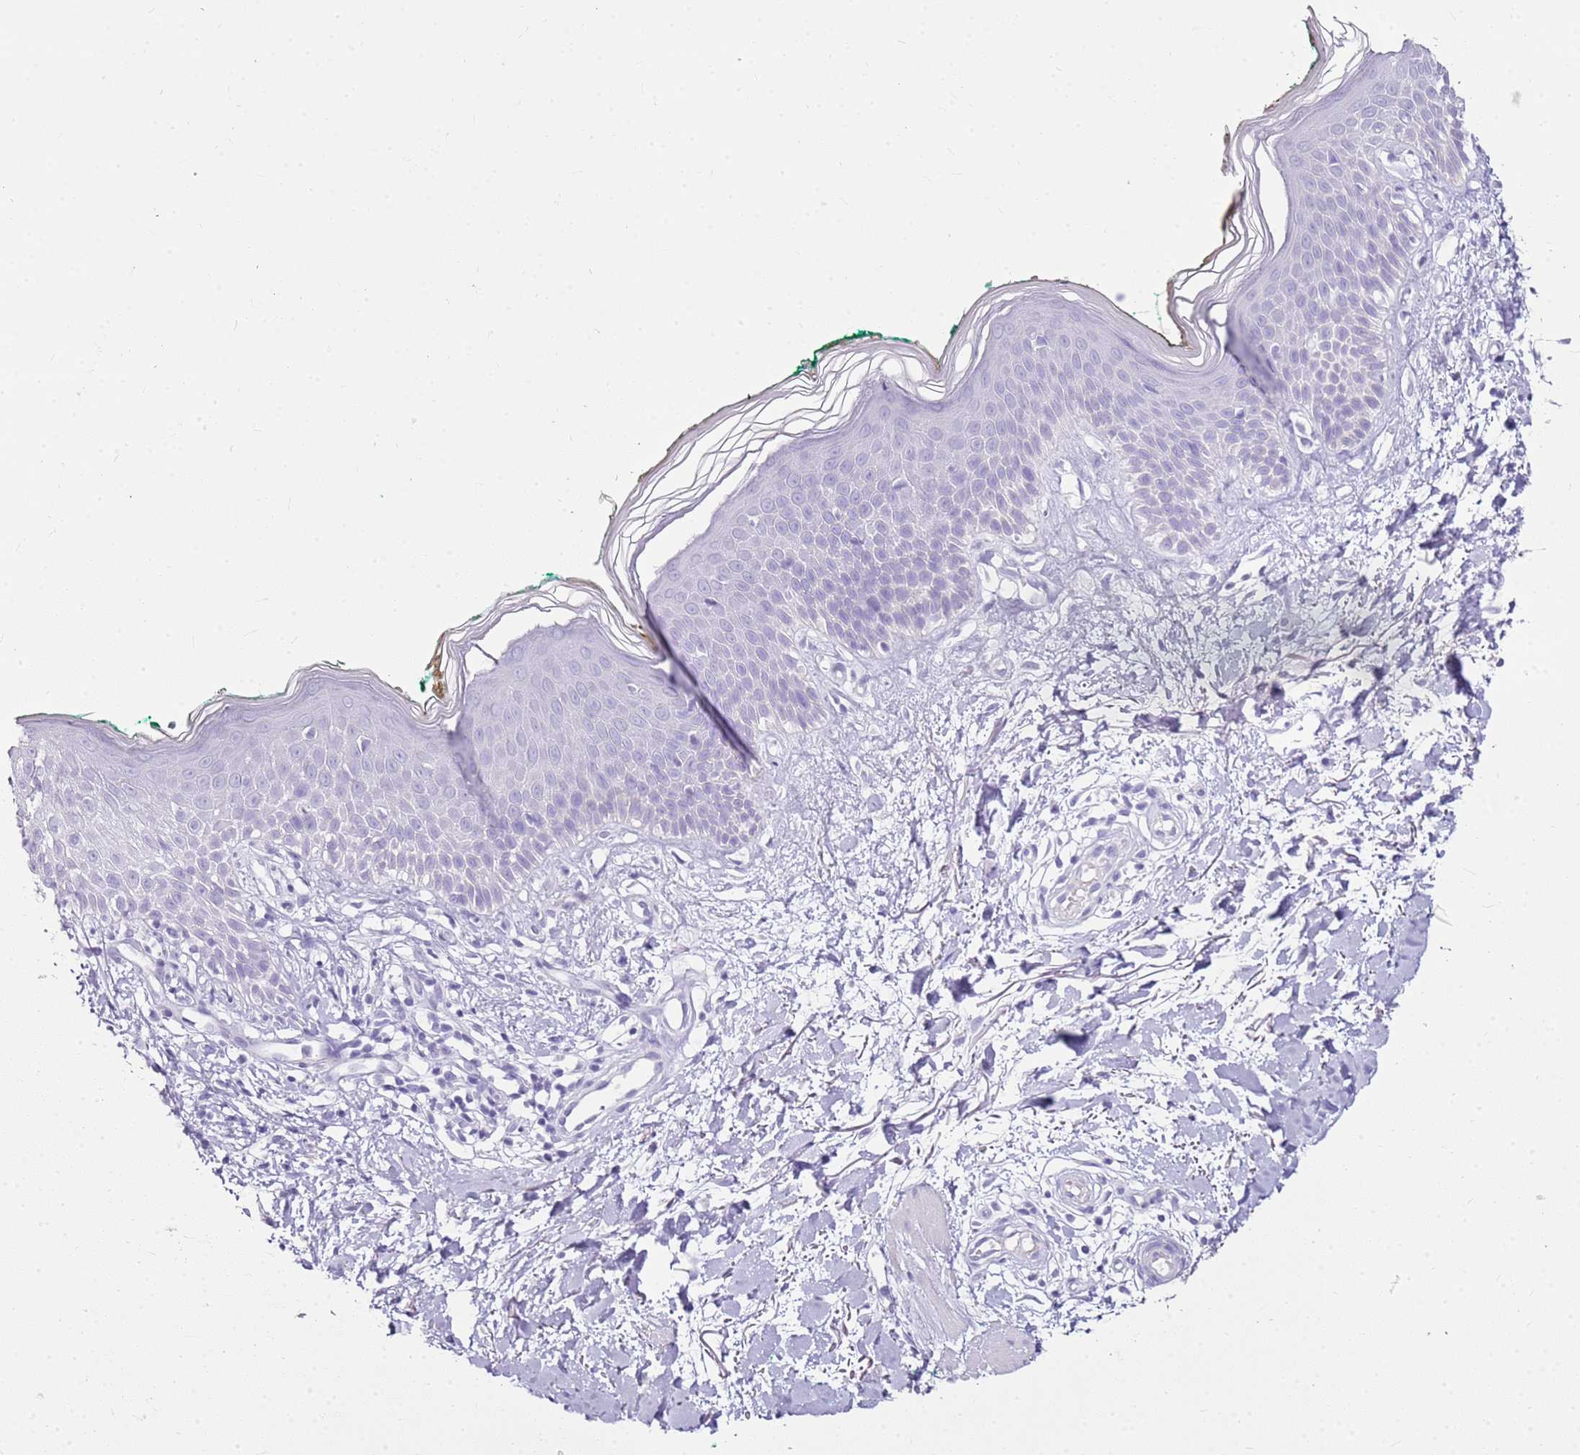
{"staining": {"intensity": "negative", "quantity": "none", "location": "none"}, "tissue": "skin", "cell_type": "Fibroblasts", "image_type": "normal", "snomed": [{"axis": "morphology", "description": "Normal tissue, NOS"}, {"axis": "morphology", "description": "Malignant melanoma, NOS"}, {"axis": "topography", "description": "Skin"}], "caption": "Immunohistochemistry micrograph of unremarkable human skin stained for a protein (brown), which displays no positivity in fibroblasts.", "gene": "CA8", "patient": {"sex": "male", "age": 62}}